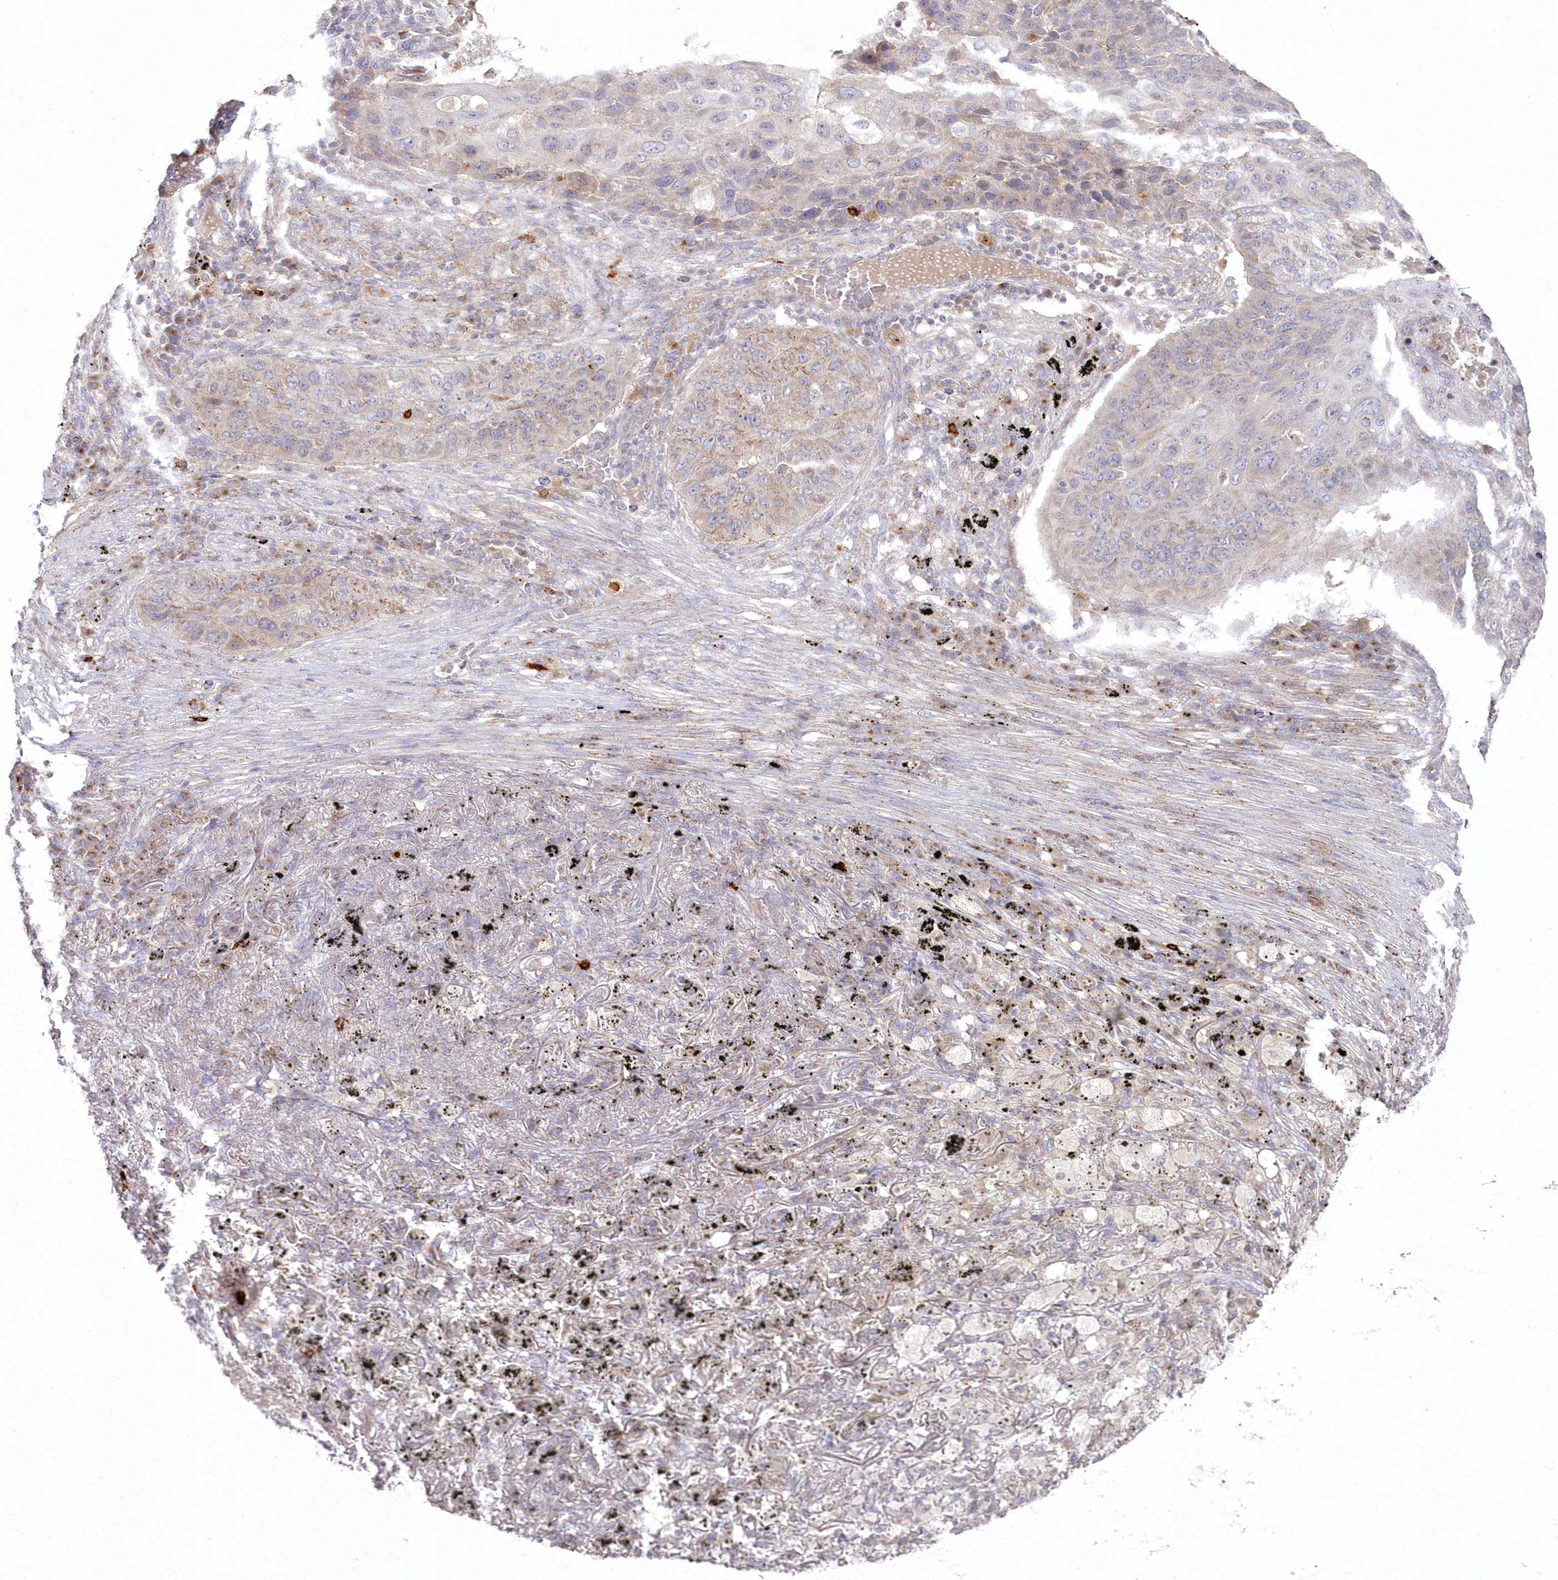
{"staining": {"intensity": "weak", "quantity": "<25%", "location": "cytoplasmic/membranous"}, "tissue": "lung cancer", "cell_type": "Tumor cells", "image_type": "cancer", "snomed": [{"axis": "morphology", "description": "Squamous cell carcinoma, NOS"}, {"axis": "topography", "description": "Lung"}], "caption": "High magnification brightfield microscopy of lung cancer (squamous cell carcinoma) stained with DAB (3,3'-diaminobenzidine) (brown) and counterstained with hematoxylin (blue): tumor cells show no significant positivity.", "gene": "ARSB", "patient": {"sex": "female", "age": 63}}